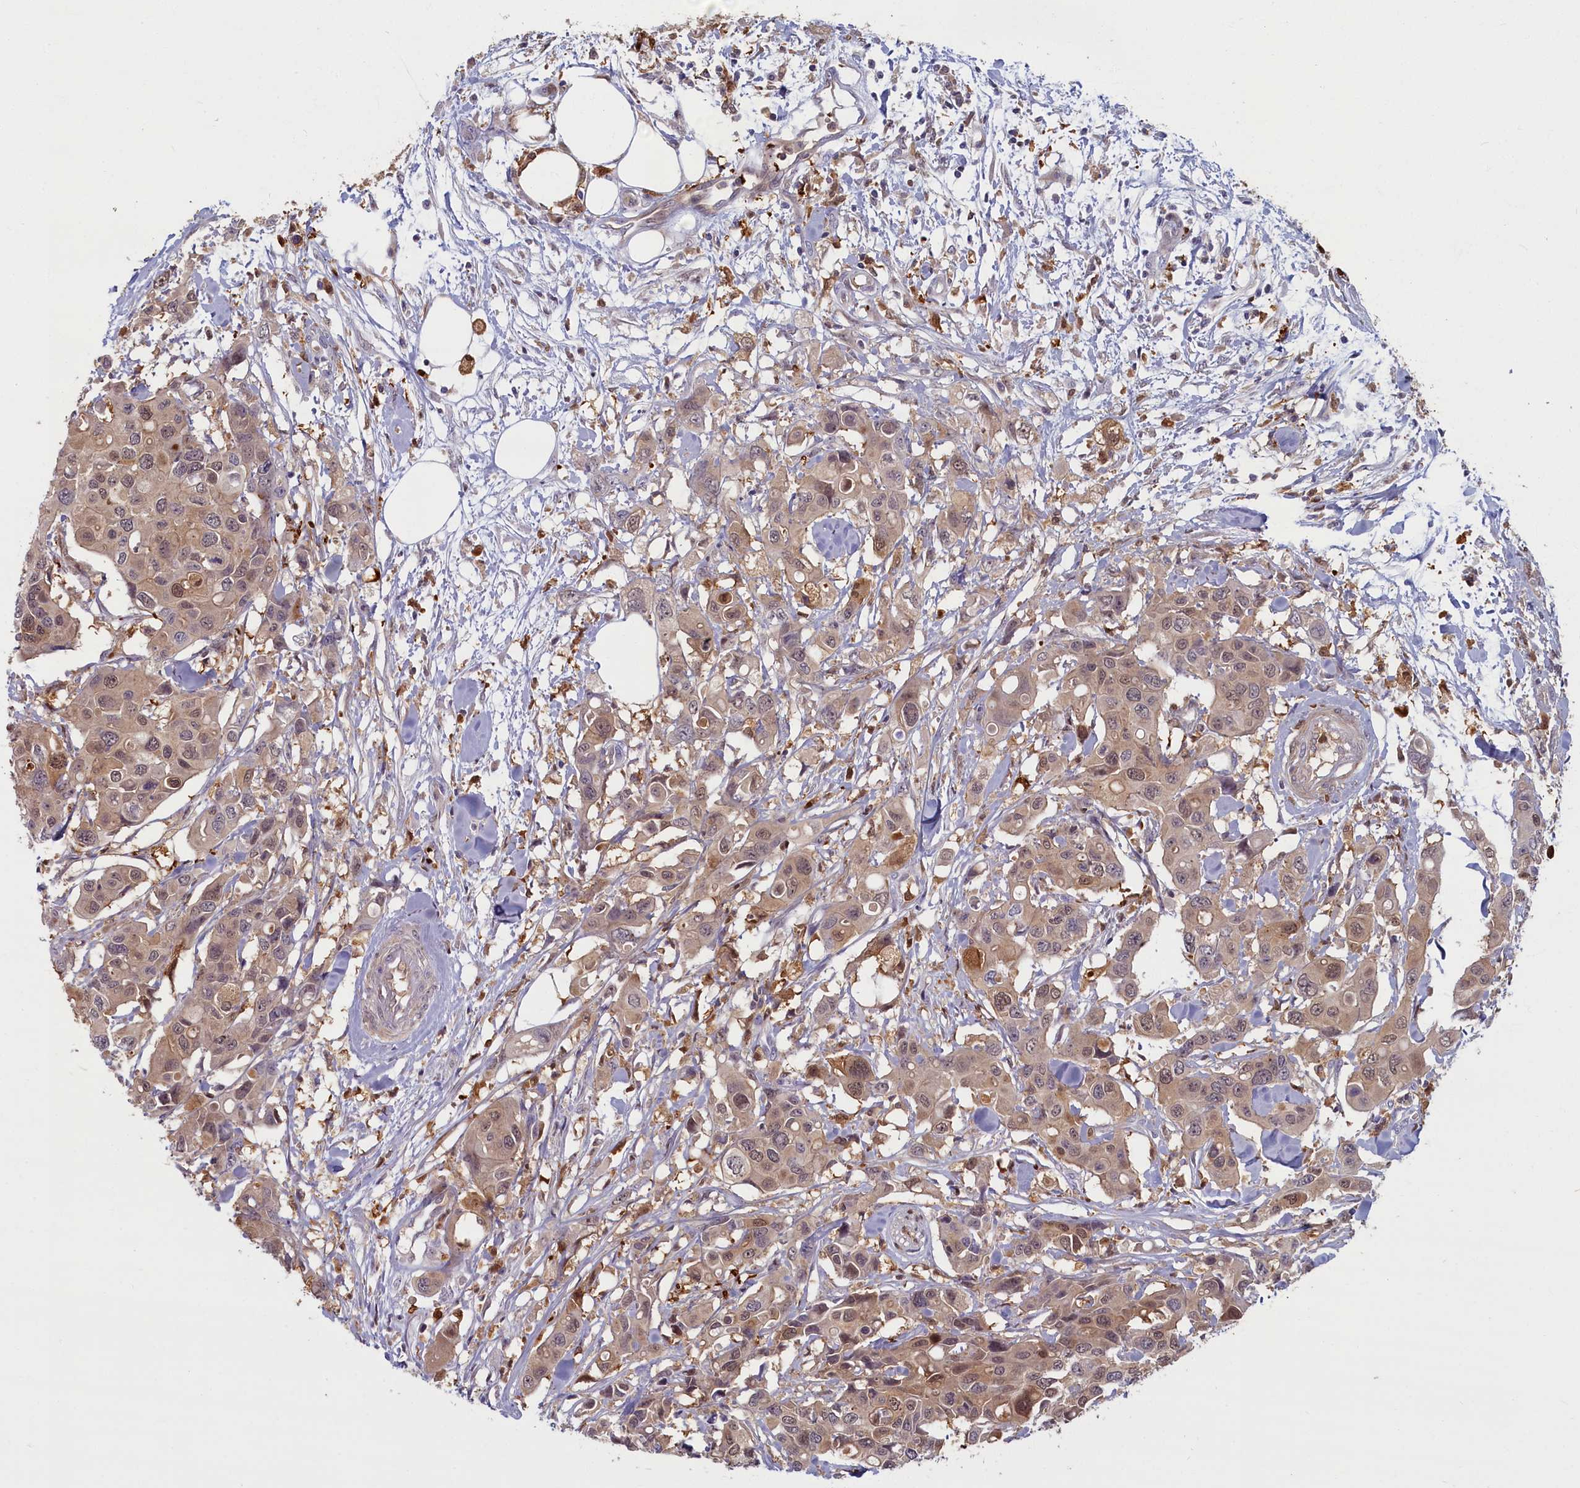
{"staining": {"intensity": "moderate", "quantity": ">75%", "location": "cytoplasmic/membranous"}, "tissue": "colorectal cancer", "cell_type": "Tumor cells", "image_type": "cancer", "snomed": [{"axis": "morphology", "description": "Adenocarcinoma, NOS"}, {"axis": "topography", "description": "Colon"}], "caption": "IHC photomicrograph of neoplastic tissue: human colorectal adenocarcinoma stained using IHC demonstrates medium levels of moderate protein expression localized specifically in the cytoplasmic/membranous of tumor cells, appearing as a cytoplasmic/membranous brown color.", "gene": "BLVRB", "patient": {"sex": "male", "age": 77}}